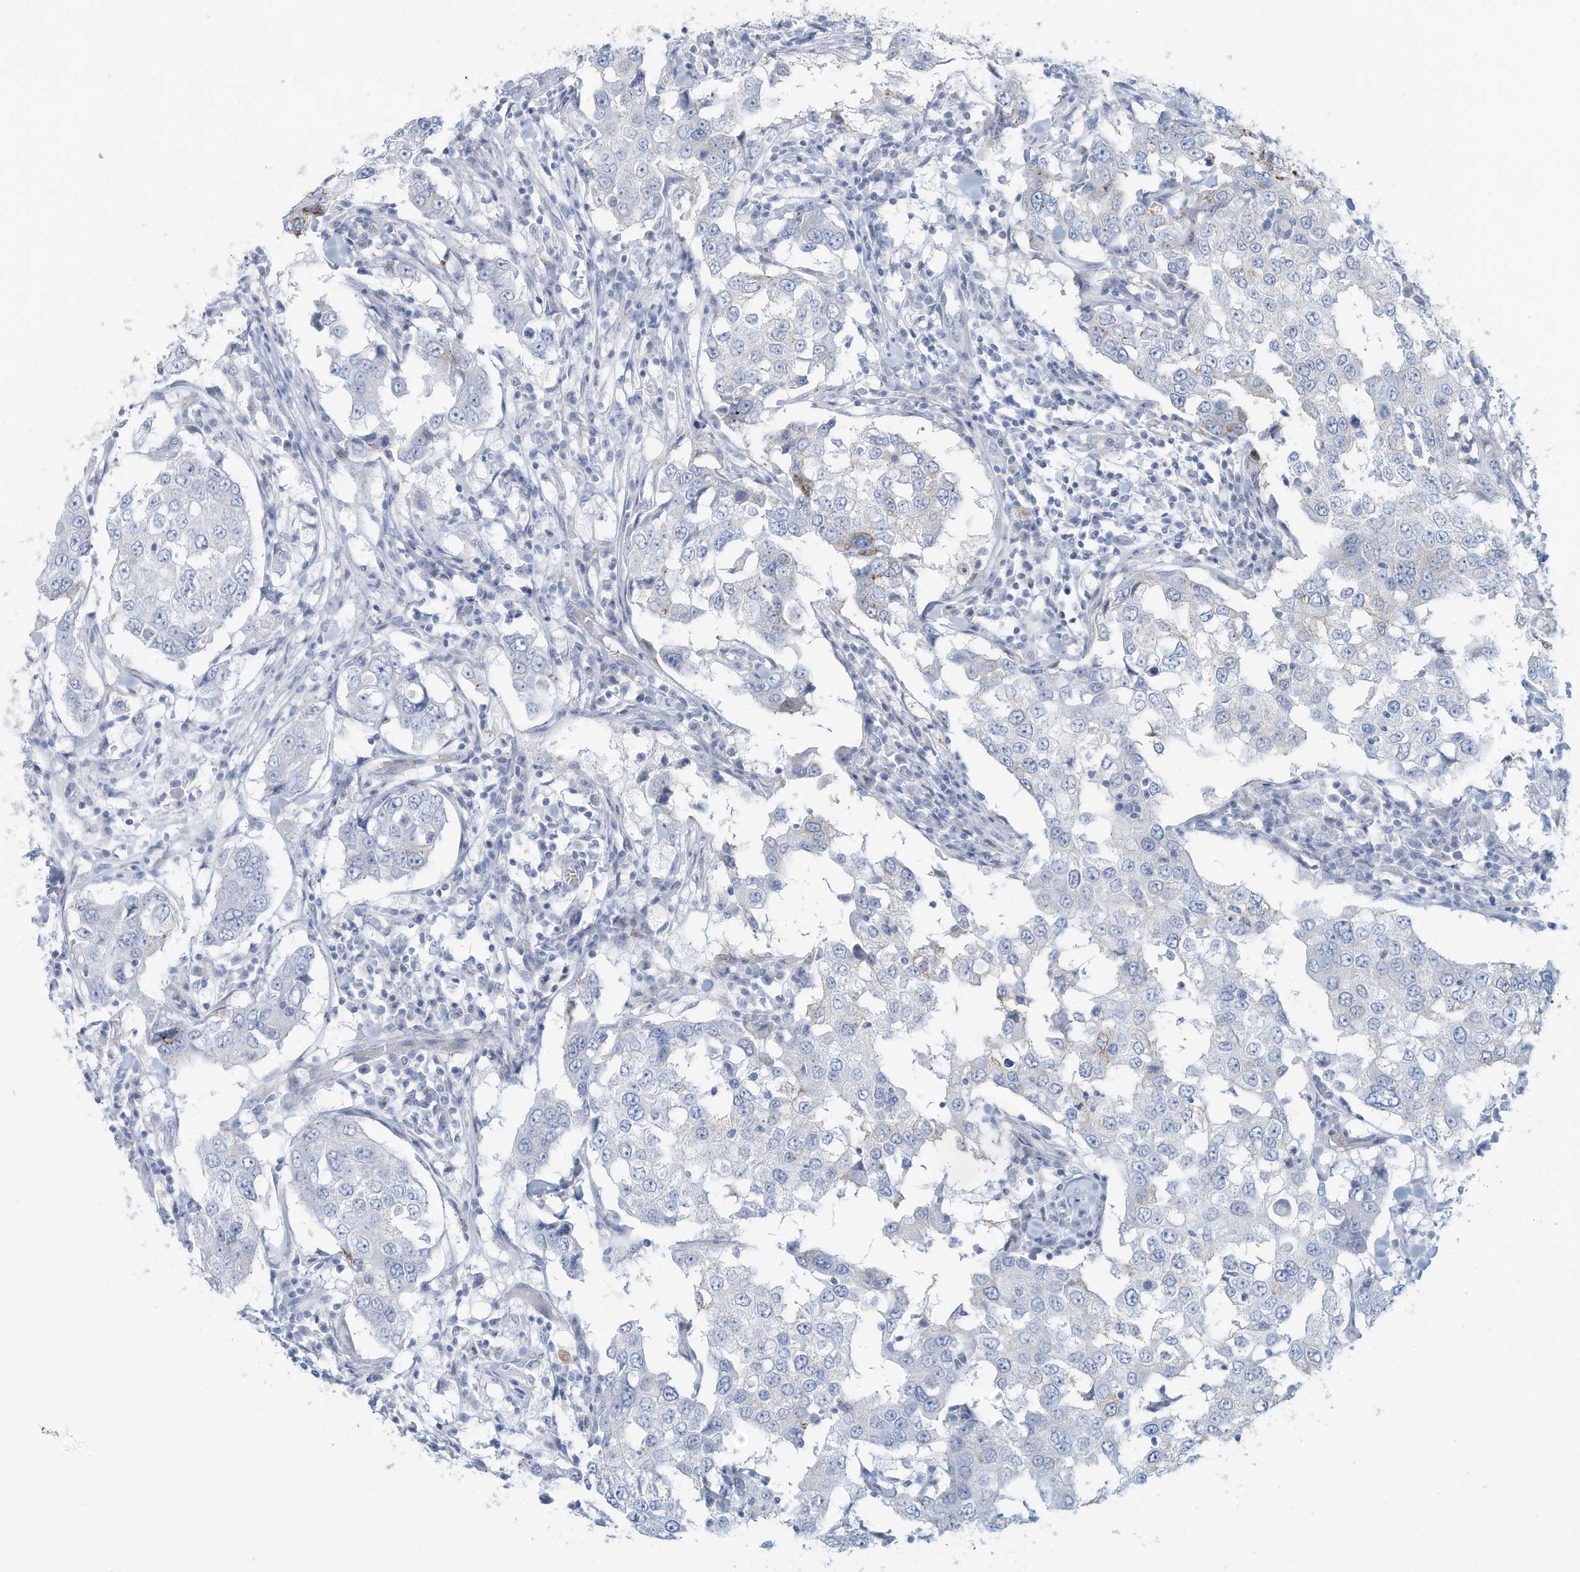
{"staining": {"intensity": "negative", "quantity": "none", "location": "none"}, "tissue": "breast cancer", "cell_type": "Tumor cells", "image_type": "cancer", "snomed": [{"axis": "morphology", "description": "Duct carcinoma"}, {"axis": "topography", "description": "Breast"}], "caption": "Immunohistochemistry of human breast cancer (invasive ductal carcinoma) demonstrates no expression in tumor cells. The staining was performed using DAB (3,3'-diaminobenzidine) to visualize the protein expression in brown, while the nuclei were stained in blue with hematoxylin (Magnification: 20x).", "gene": "ERI2", "patient": {"sex": "female", "age": 27}}